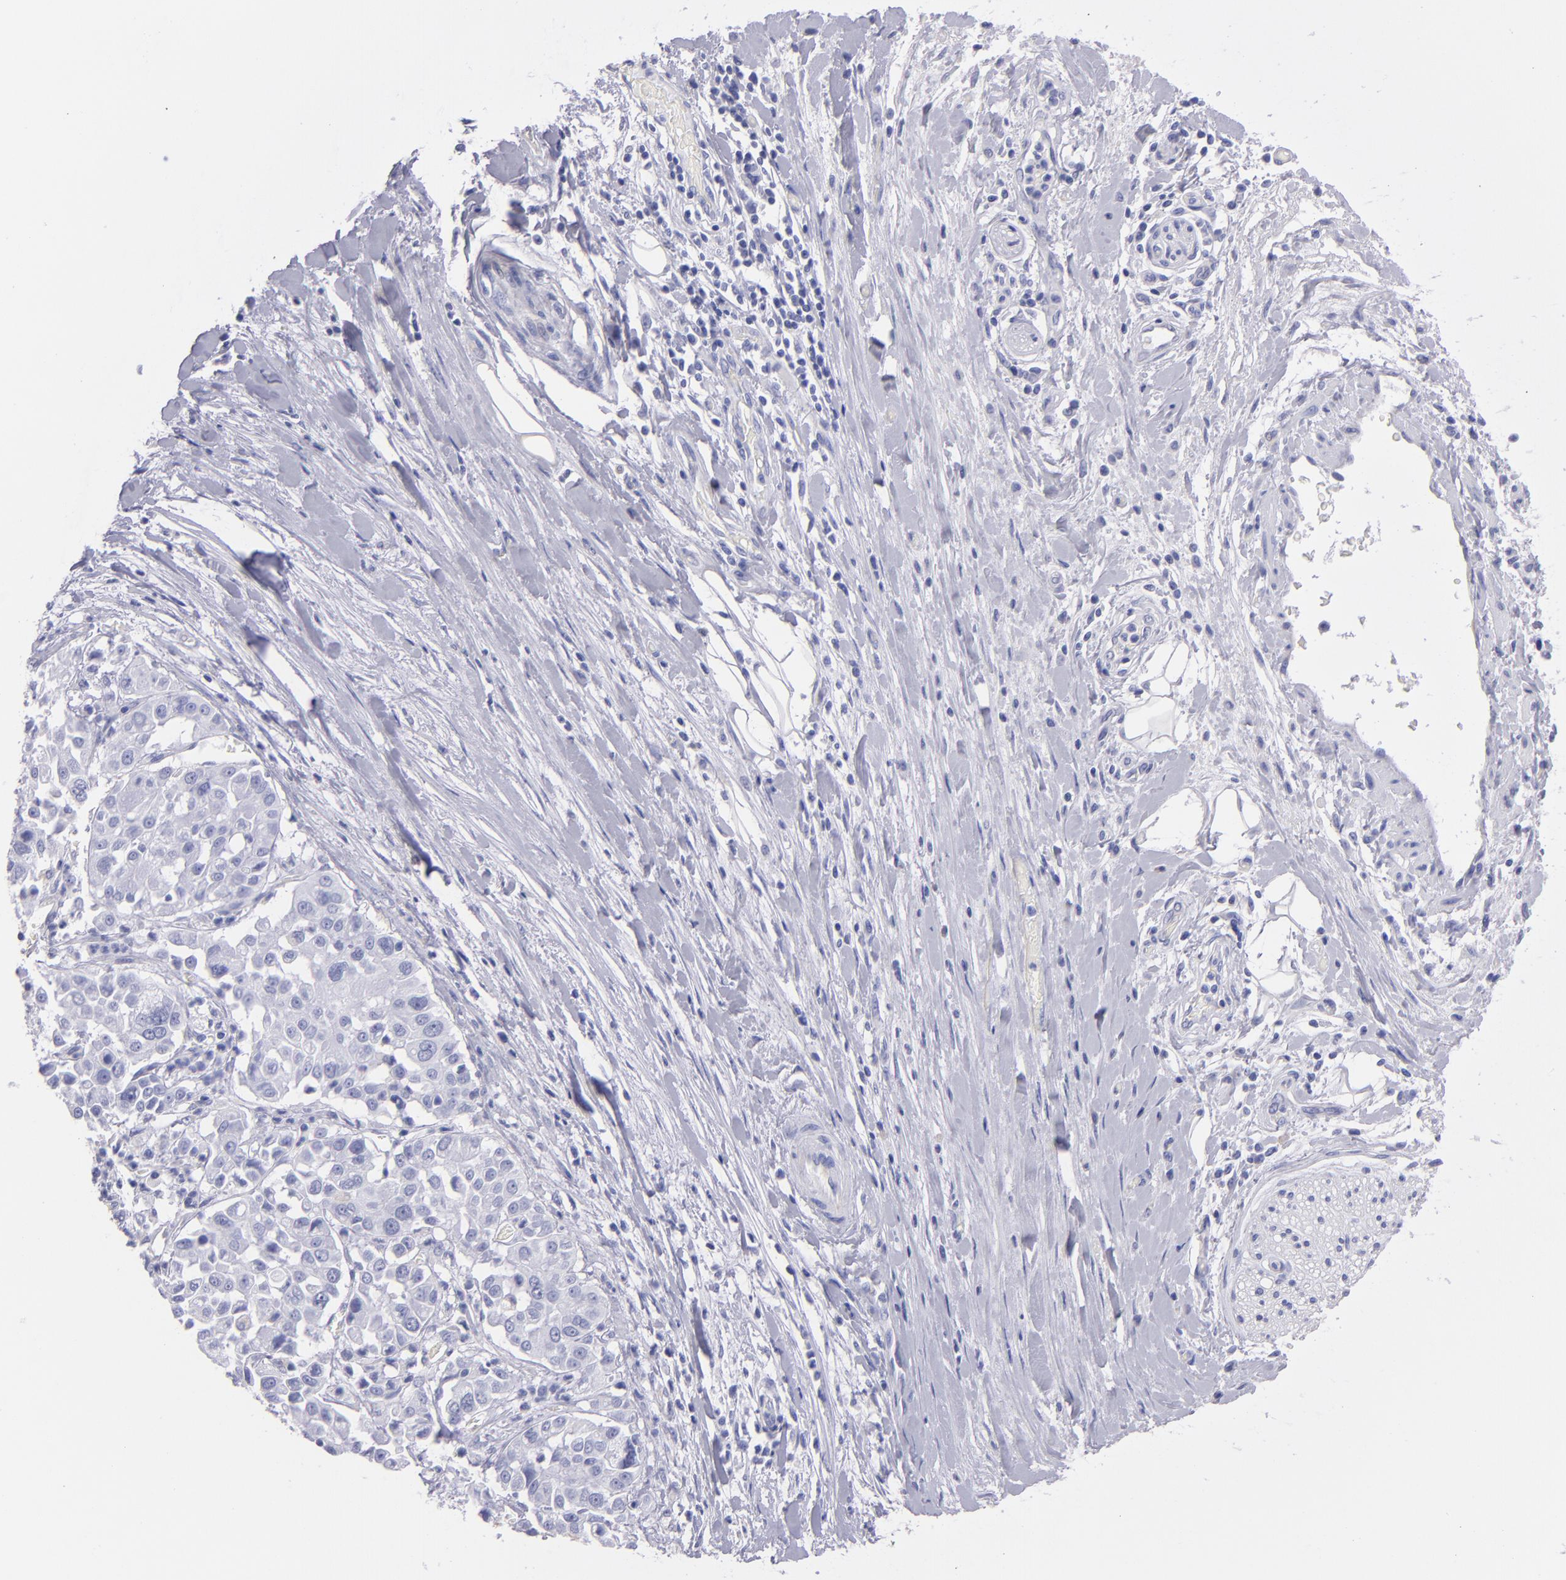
{"staining": {"intensity": "negative", "quantity": "none", "location": "none"}, "tissue": "pancreatic cancer", "cell_type": "Tumor cells", "image_type": "cancer", "snomed": [{"axis": "morphology", "description": "Adenocarcinoma, NOS"}, {"axis": "topography", "description": "Pancreas"}], "caption": "A high-resolution image shows IHC staining of pancreatic cancer (adenocarcinoma), which demonstrates no significant expression in tumor cells.", "gene": "TG", "patient": {"sex": "female", "age": 52}}